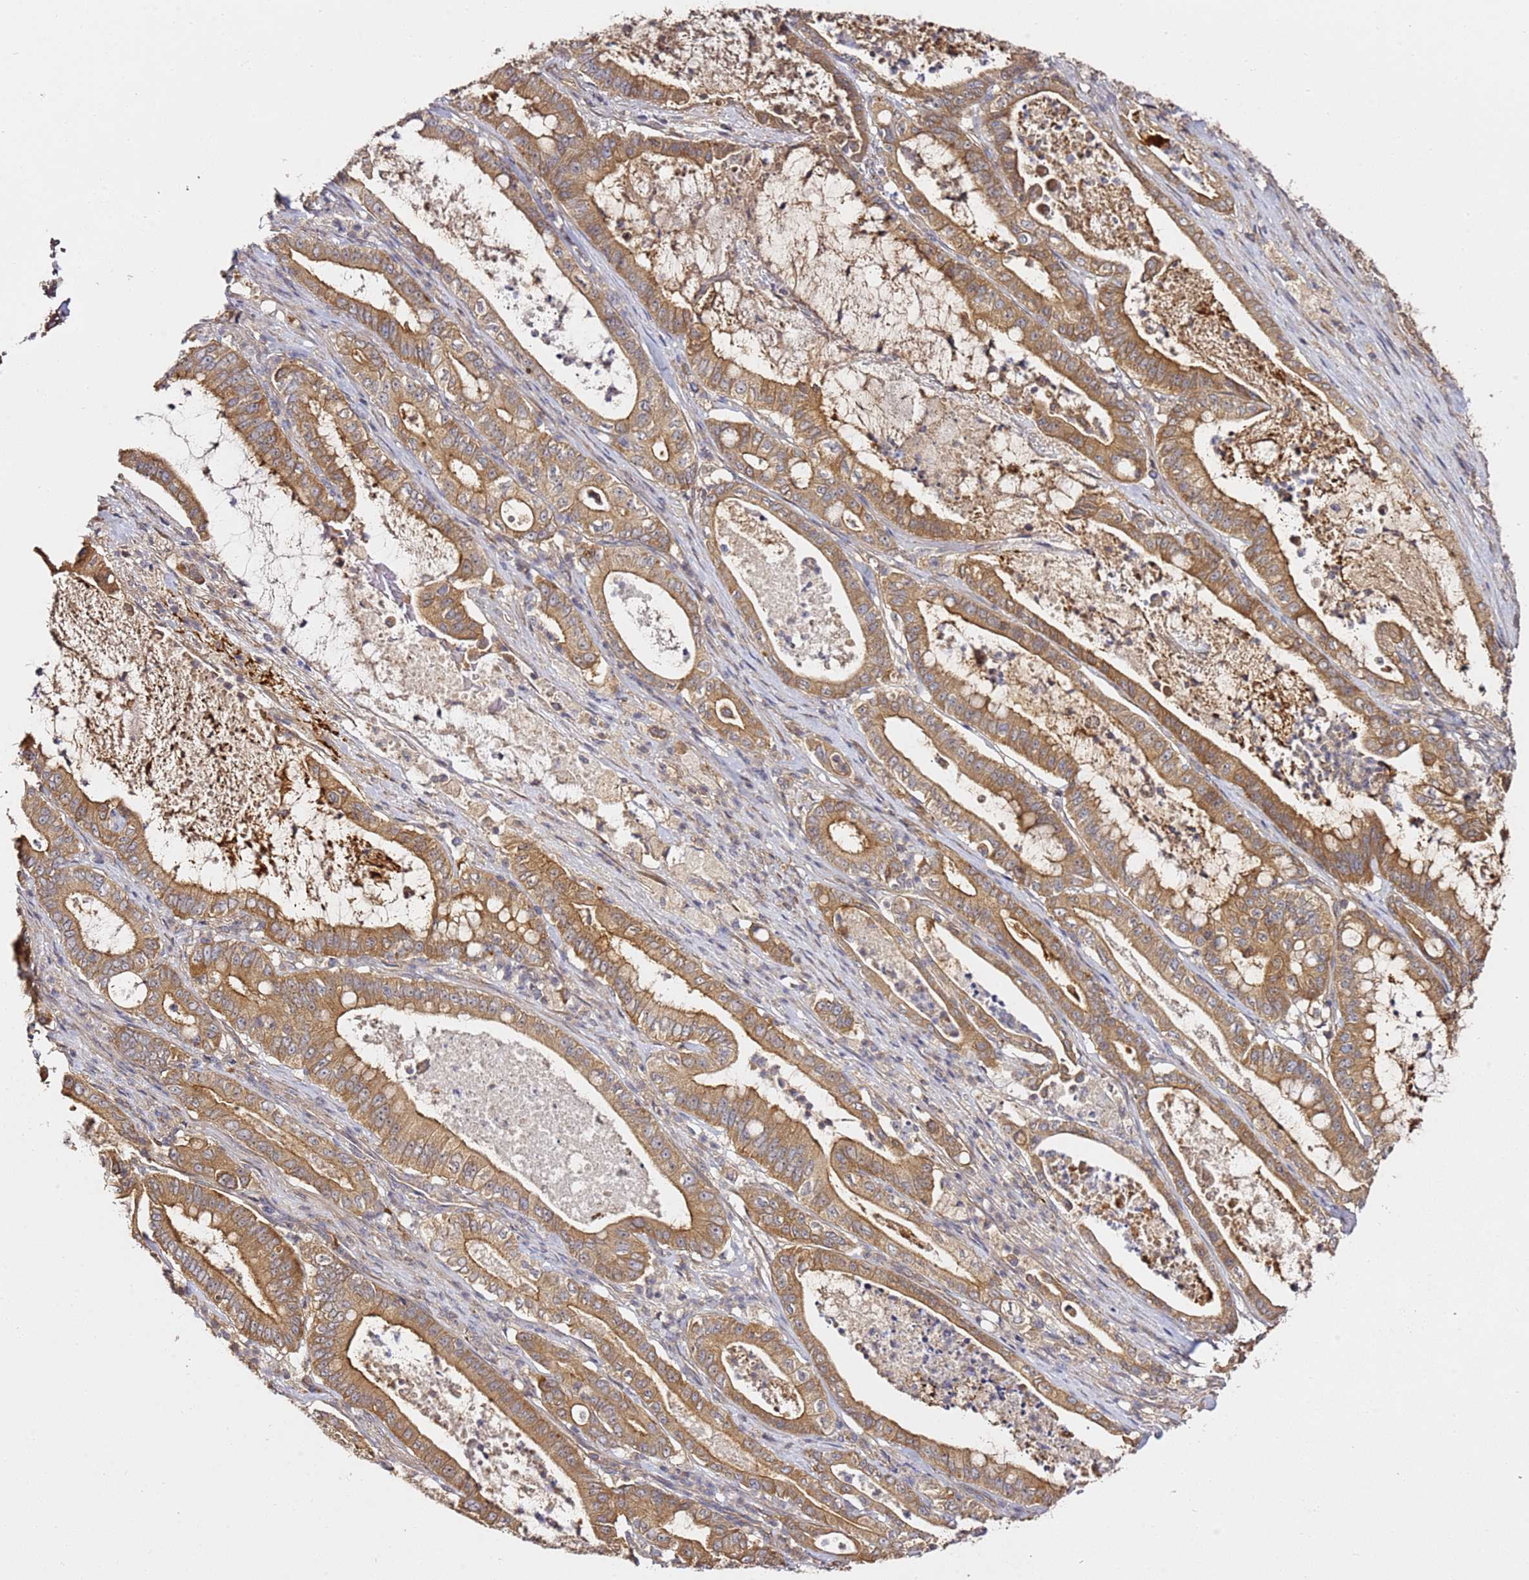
{"staining": {"intensity": "moderate", "quantity": ">75%", "location": "cytoplasmic/membranous"}, "tissue": "pancreatic cancer", "cell_type": "Tumor cells", "image_type": "cancer", "snomed": [{"axis": "morphology", "description": "Adenocarcinoma, NOS"}, {"axis": "topography", "description": "Pancreas"}], "caption": "Immunohistochemical staining of pancreatic cancer demonstrates moderate cytoplasmic/membranous protein expression in about >75% of tumor cells. (Brightfield microscopy of DAB IHC at high magnification).", "gene": "OSBPL2", "patient": {"sex": "male", "age": 71}}